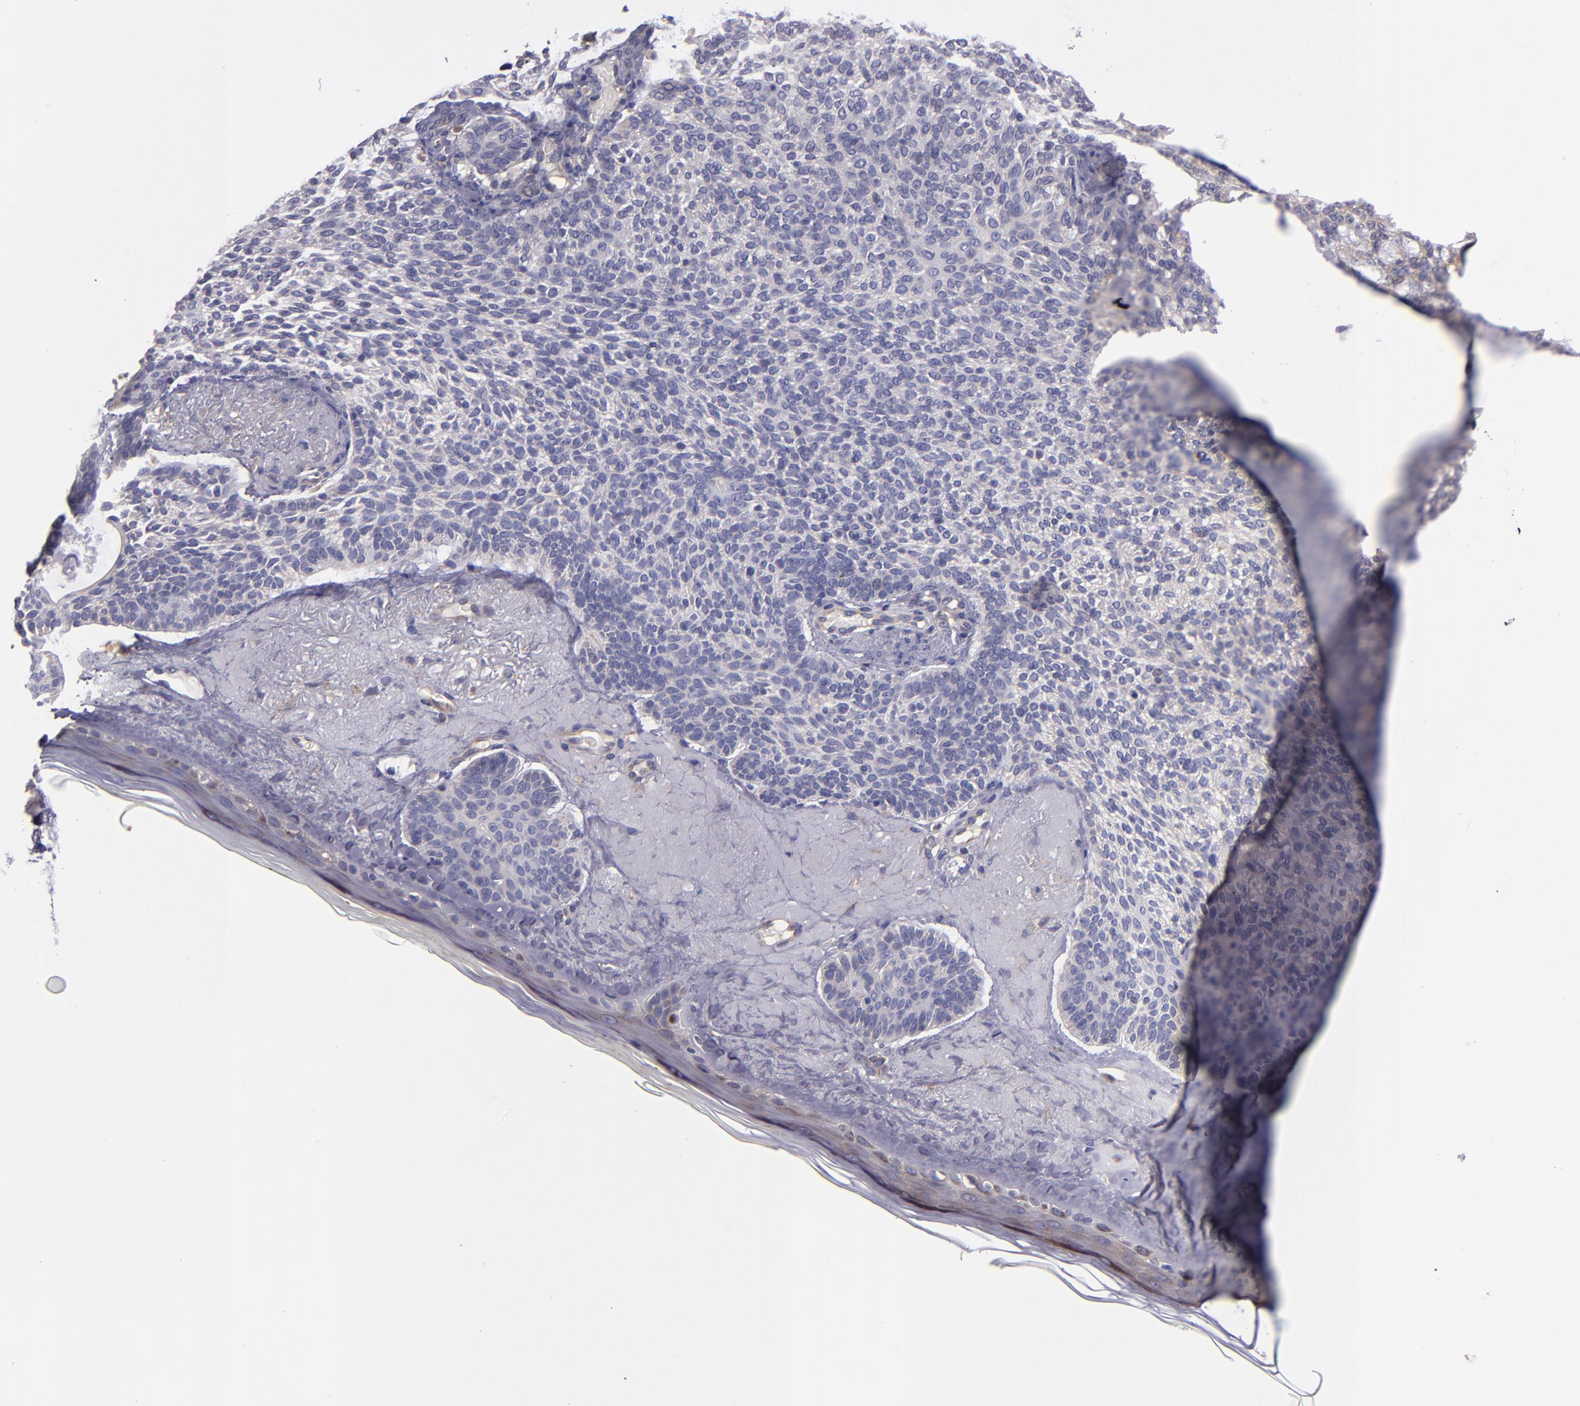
{"staining": {"intensity": "negative", "quantity": "none", "location": "none"}, "tissue": "skin cancer", "cell_type": "Tumor cells", "image_type": "cancer", "snomed": [{"axis": "morphology", "description": "Normal tissue, NOS"}, {"axis": "morphology", "description": "Basal cell carcinoma"}, {"axis": "topography", "description": "Skin"}], "caption": "This is an immunohistochemistry image of skin cancer (basal cell carcinoma). There is no expression in tumor cells.", "gene": "CARS1", "patient": {"sex": "female", "age": 70}}